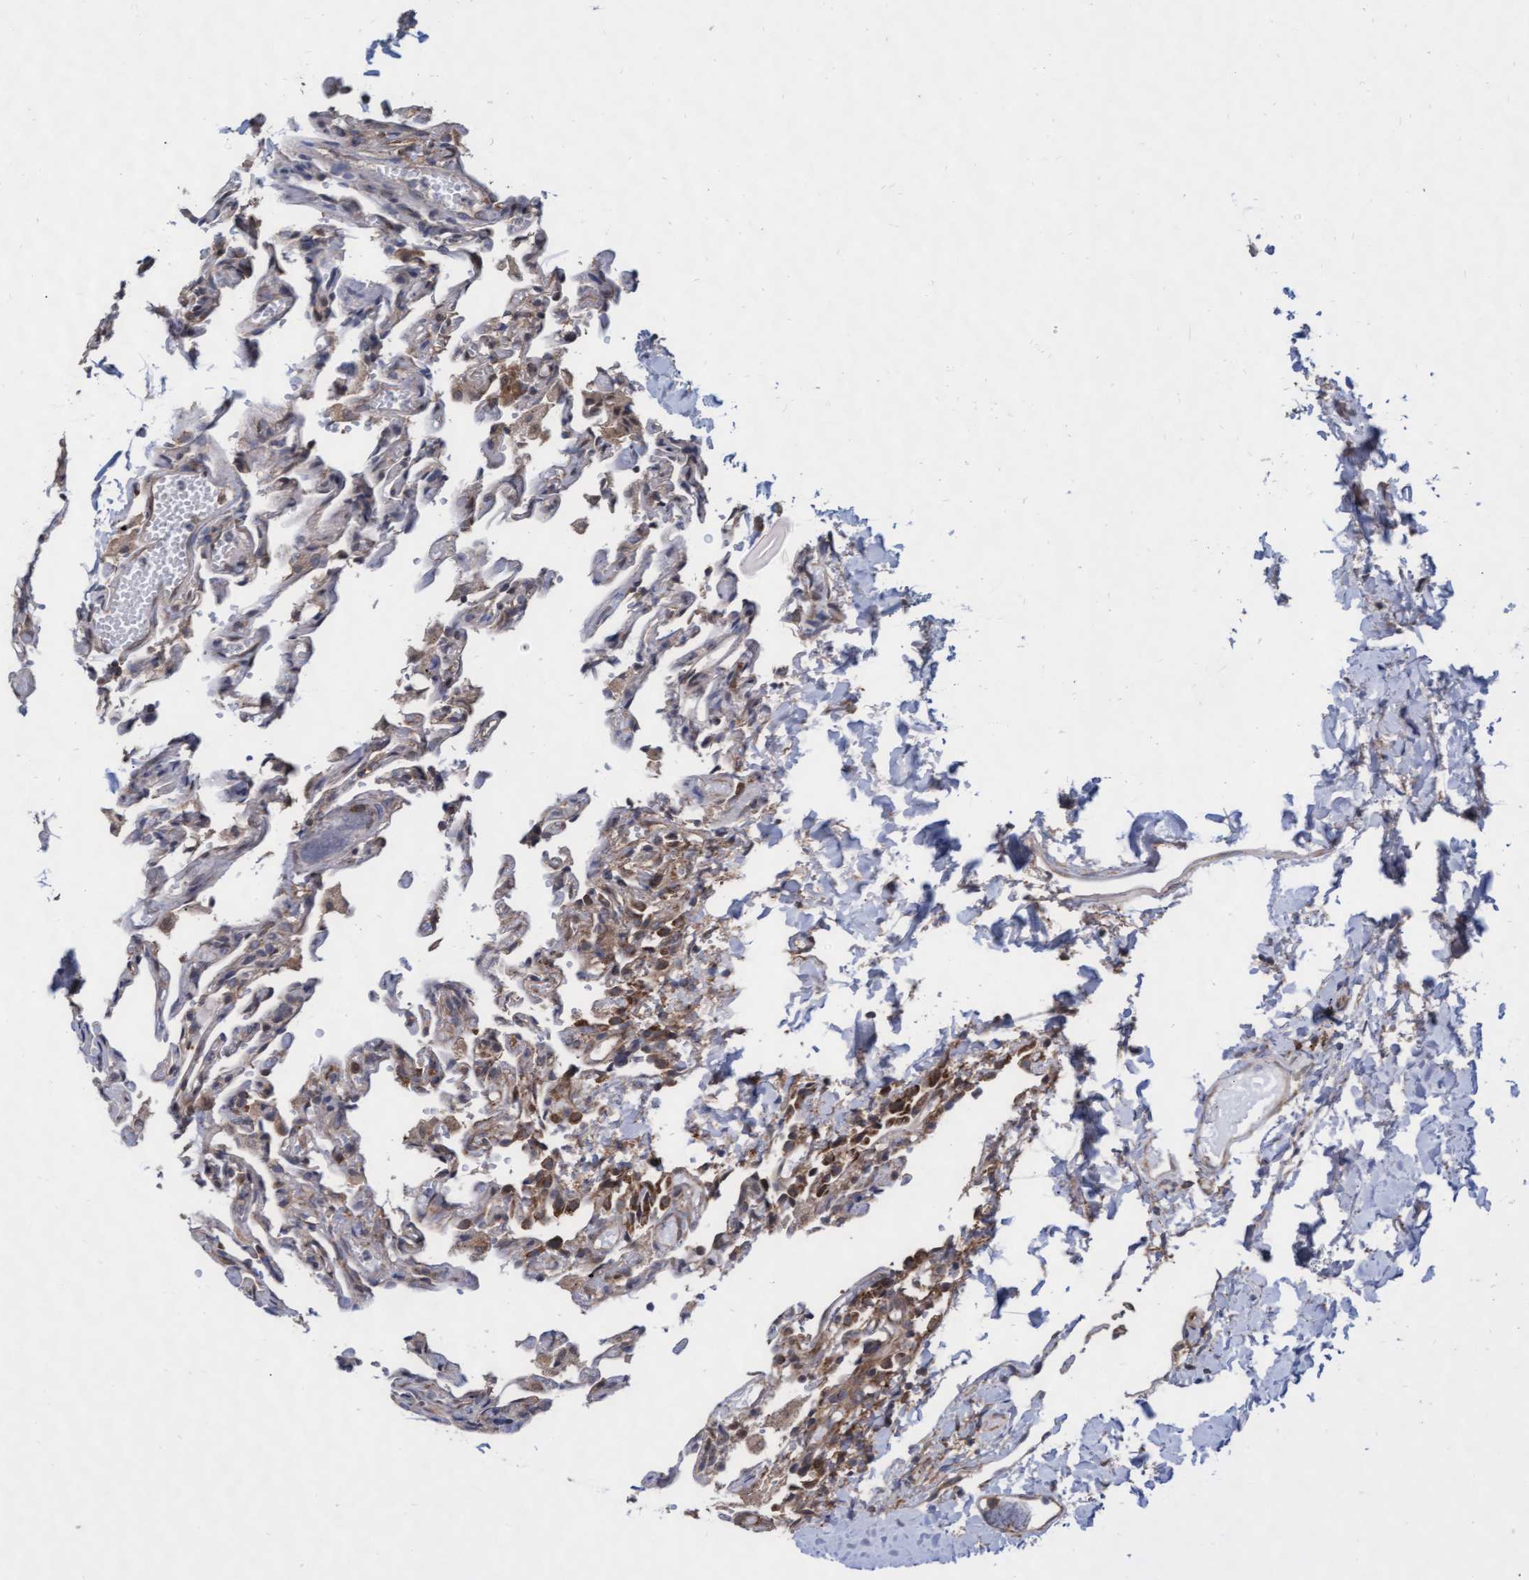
{"staining": {"intensity": "weak", "quantity": "<25%", "location": "cytoplasmic/membranous"}, "tissue": "lung", "cell_type": "Alveolar cells", "image_type": "normal", "snomed": [{"axis": "morphology", "description": "Normal tissue, NOS"}, {"axis": "topography", "description": "Lung"}], "caption": "This is an immunohistochemistry (IHC) image of benign lung. There is no staining in alveolar cells.", "gene": "ABCF2", "patient": {"sex": "male", "age": 21}}